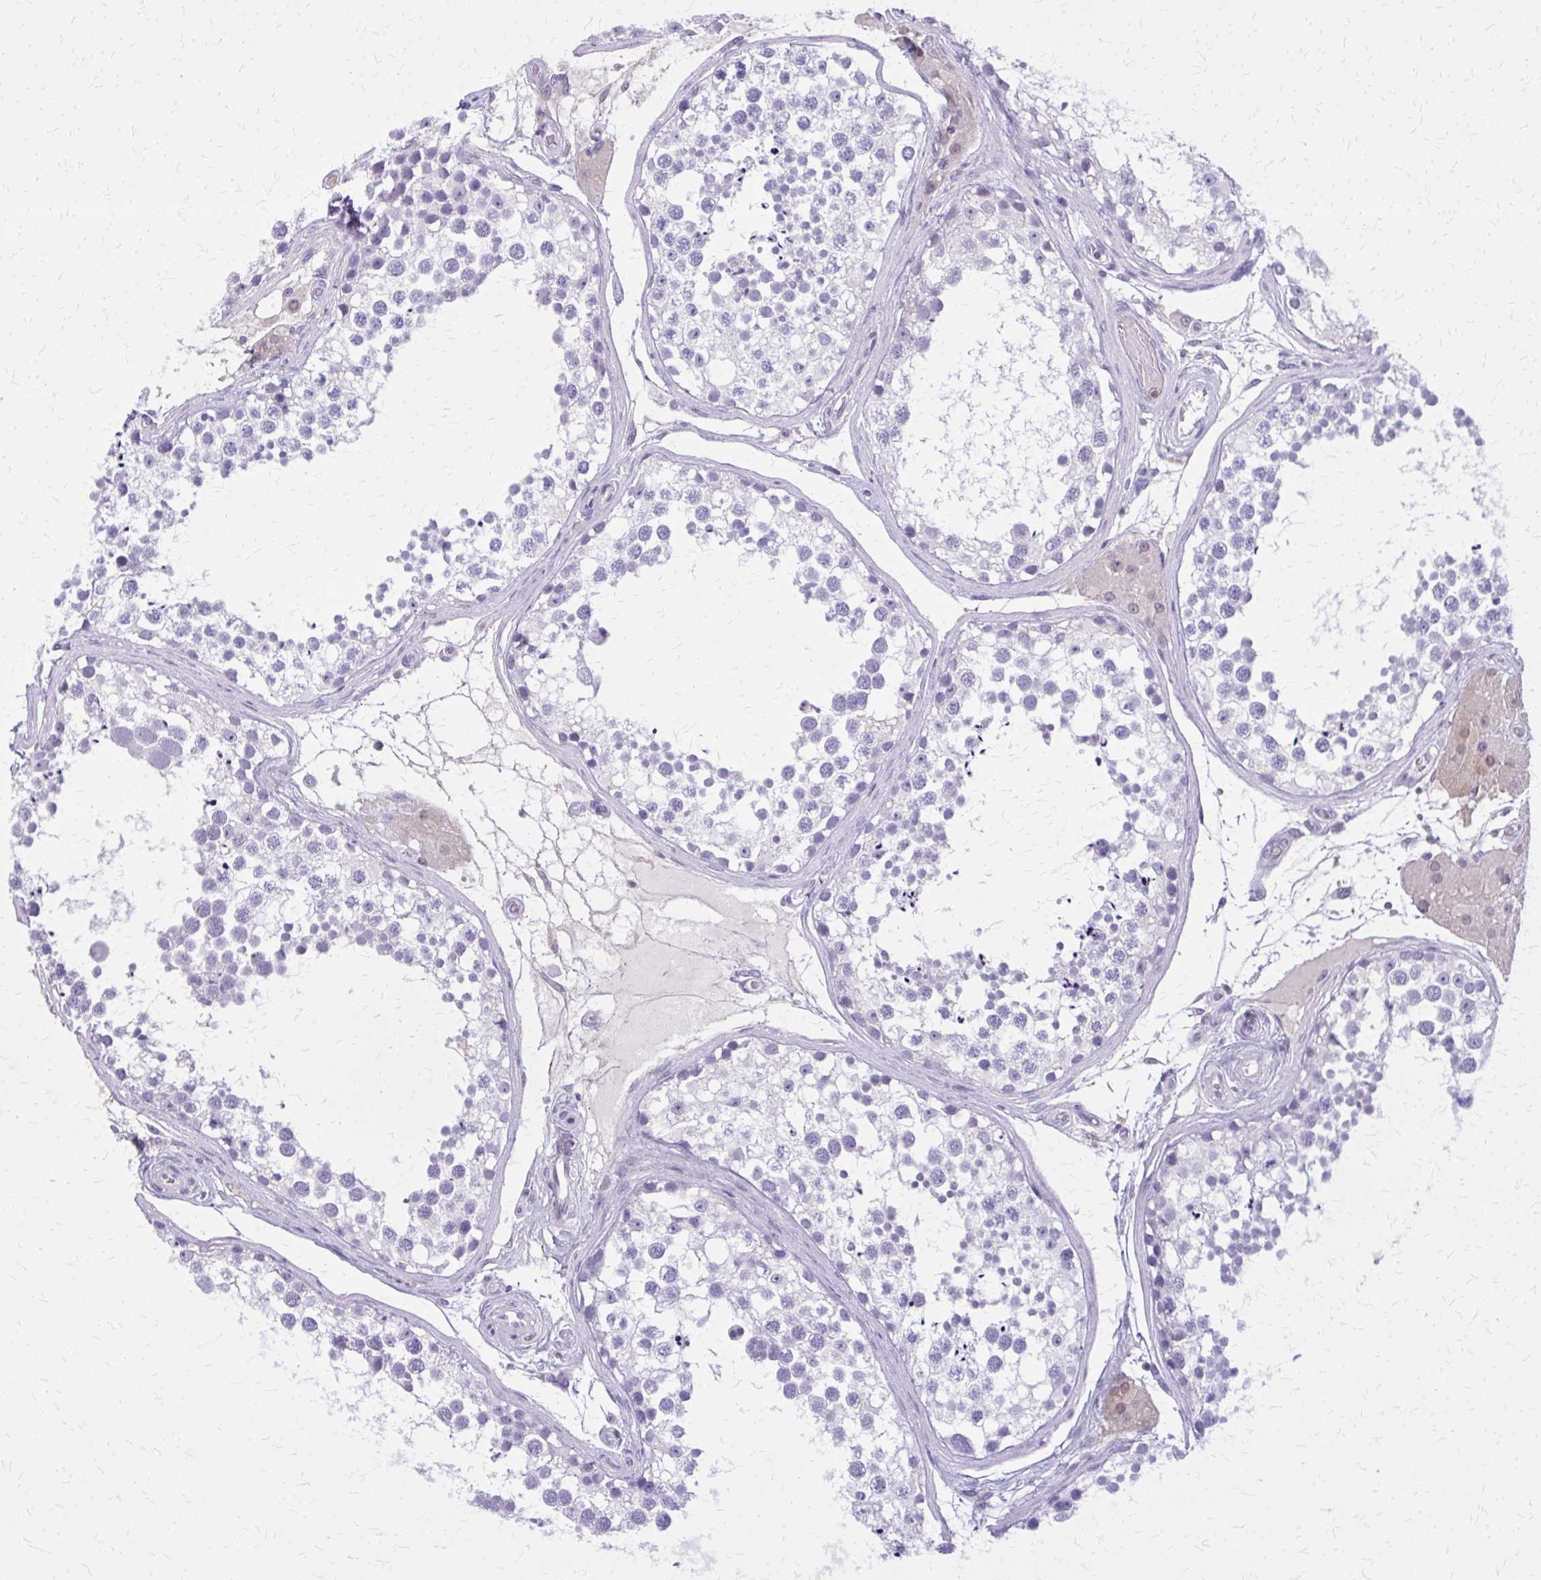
{"staining": {"intensity": "negative", "quantity": "none", "location": "none"}, "tissue": "testis", "cell_type": "Cells in seminiferous ducts", "image_type": "normal", "snomed": [{"axis": "morphology", "description": "Normal tissue, NOS"}, {"axis": "morphology", "description": "Seminoma, NOS"}, {"axis": "topography", "description": "Testis"}], "caption": "This is an immunohistochemistry (IHC) micrograph of benign human testis. There is no positivity in cells in seminiferous ducts.", "gene": "GLRX", "patient": {"sex": "male", "age": 65}}